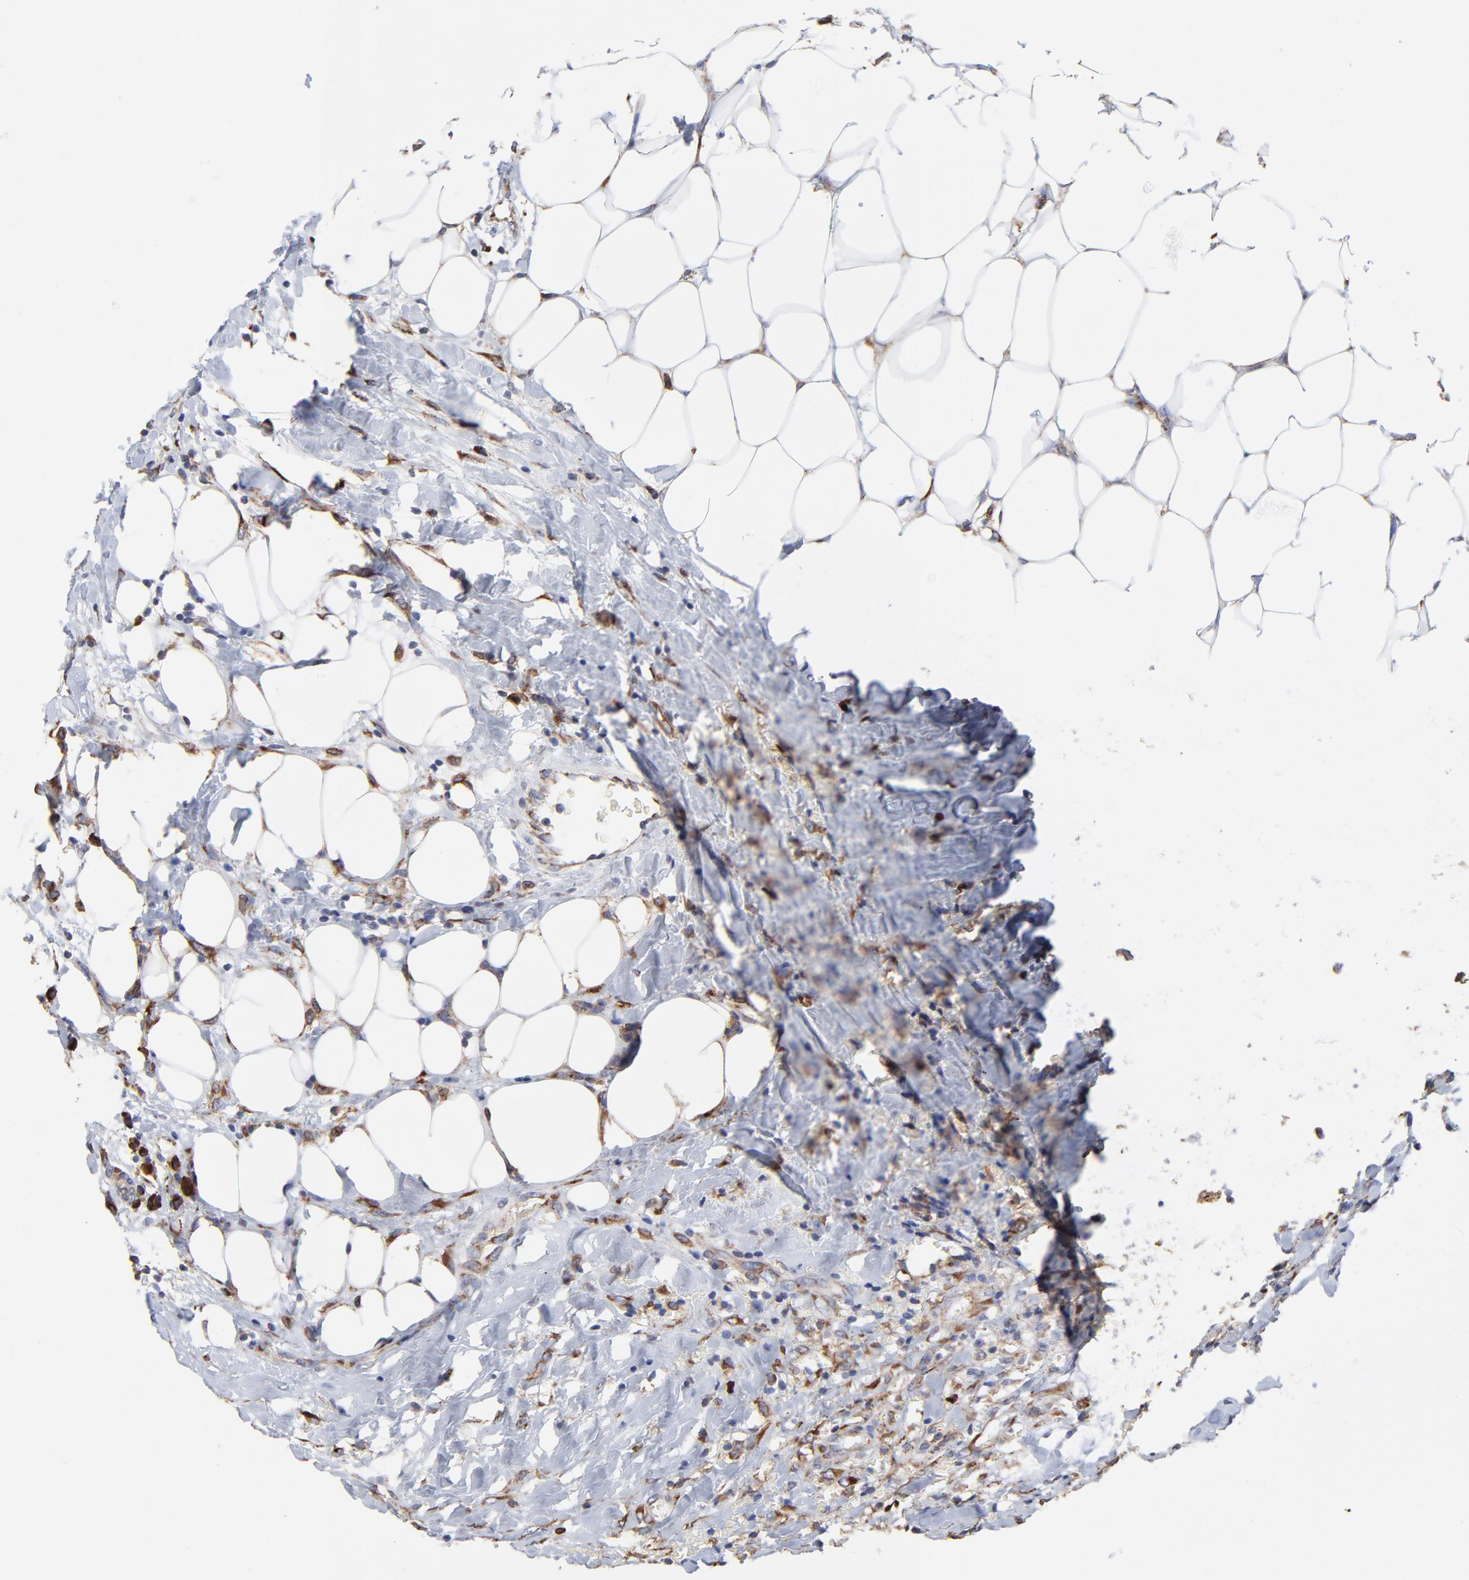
{"staining": {"intensity": "moderate", "quantity": ">75%", "location": "cytoplasmic/membranous"}, "tissue": "breast cancer", "cell_type": "Tumor cells", "image_type": "cancer", "snomed": [{"axis": "morphology", "description": "Duct carcinoma"}, {"axis": "topography", "description": "Breast"}], "caption": "This image demonstrates breast infiltrating ductal carcinoma stained with immunohistochemistry to label a protein in brown. The cytoplasmic/membranous of tumor cells show moderate positivity for the protein. Nuclei are counter-stained blue.", "gene": "LMAN1", "patient": {"sex": "female", "age": 54}}